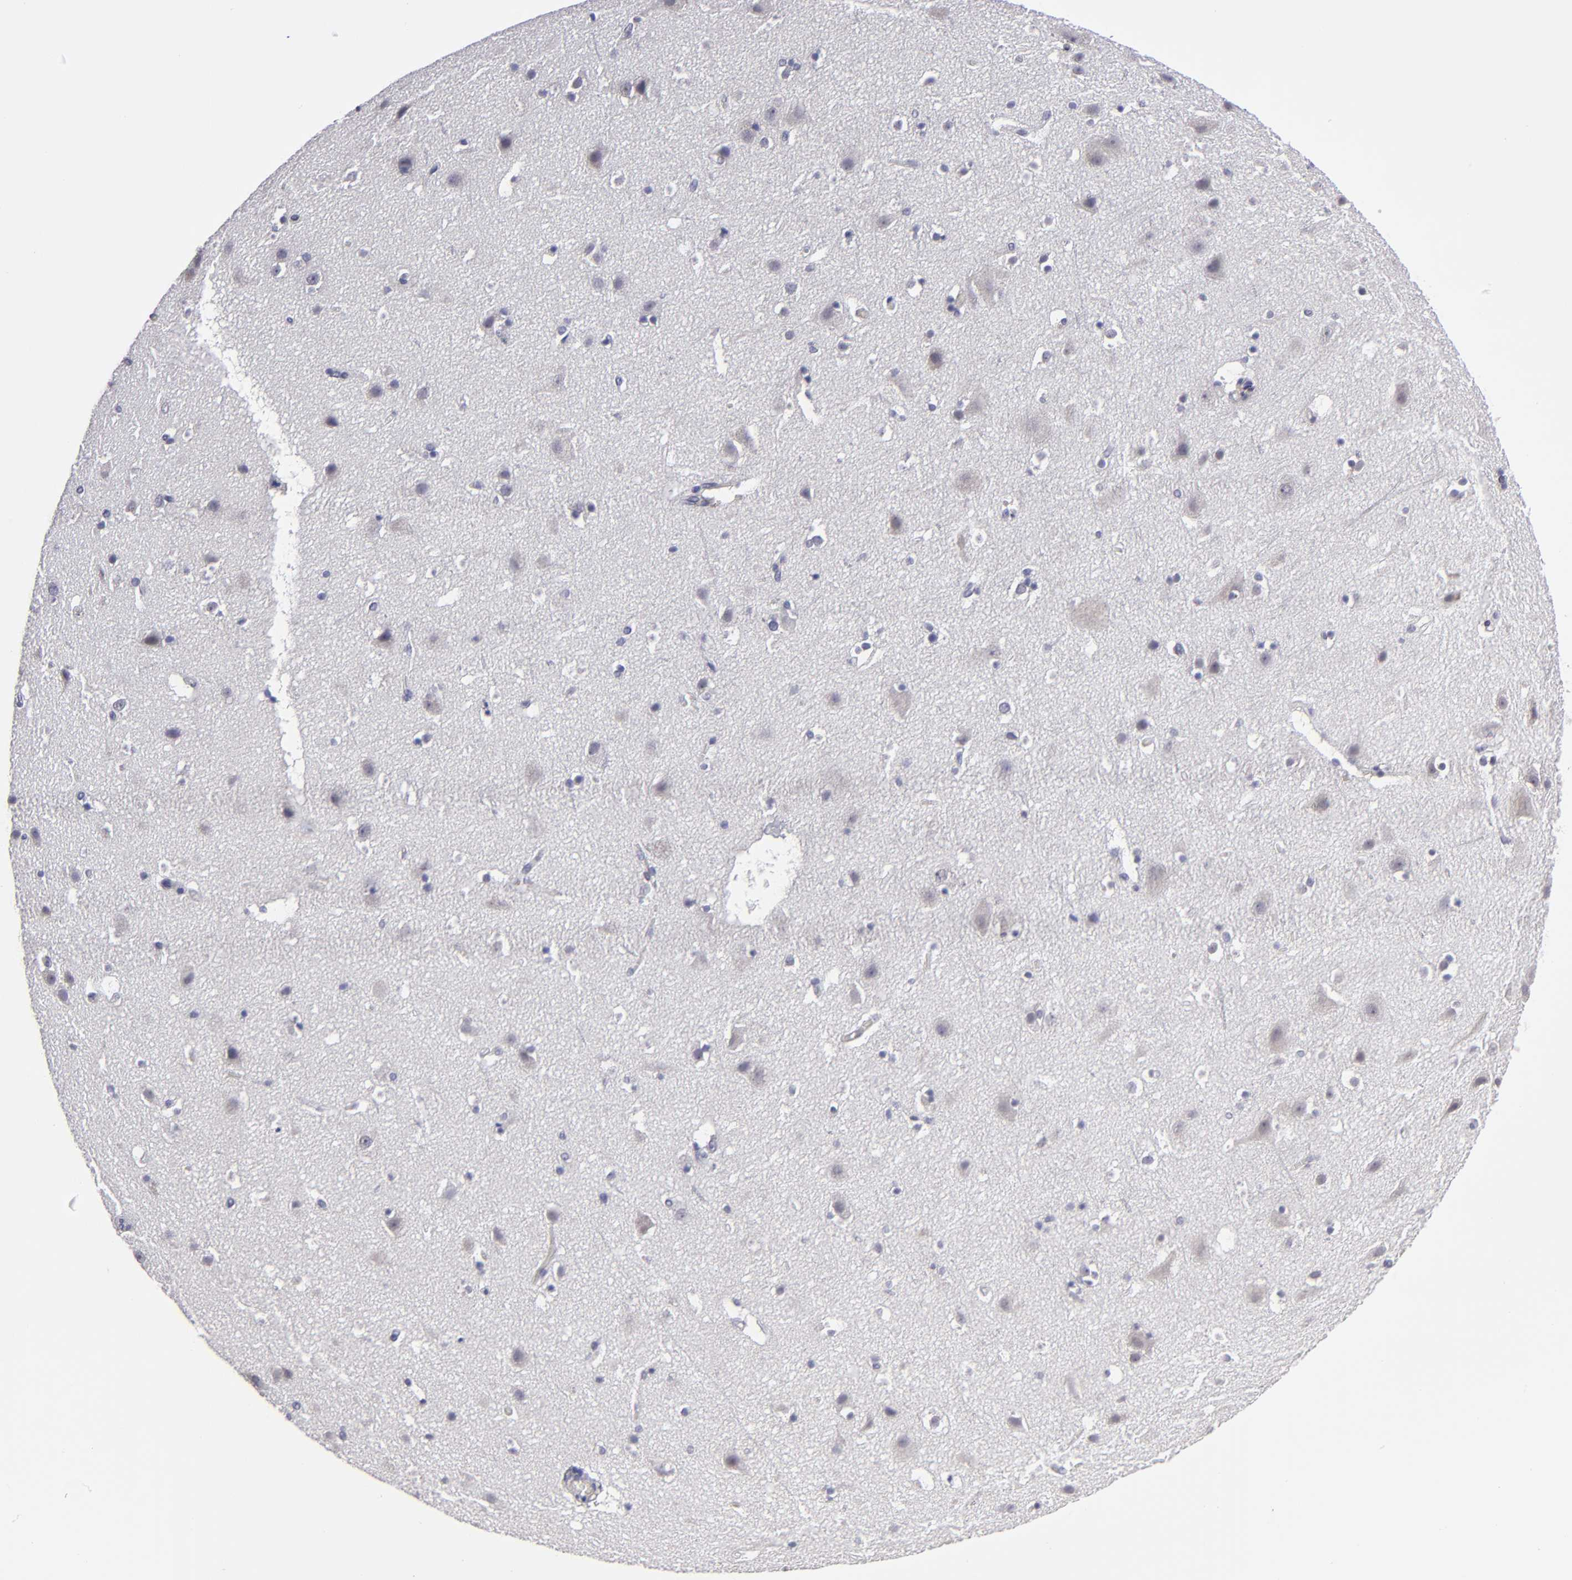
{"staining": {"intensity": "negative", "quantity": "none", "location": "none"}, "tissue": "cerebral cortex", "cell_type": "Endothelial cells", "image_type": "normal", "snomed": [{"axis": "morphology", "description": "Normal tissue, NOS"}, {"axis": "topography", "description": "Cerebral cortex"}], "caption": "Immunohistochemistry (IHC) image of normal human cerebral cortex stained for a protein (brown), which displays no positivity in endothelial cells. The staining is performed using DAB brown chromogen with nuclei counter-stained in using hematoxylin.", "gene": "ZNF175", "patient": {"sex": "male", "age": 45}}